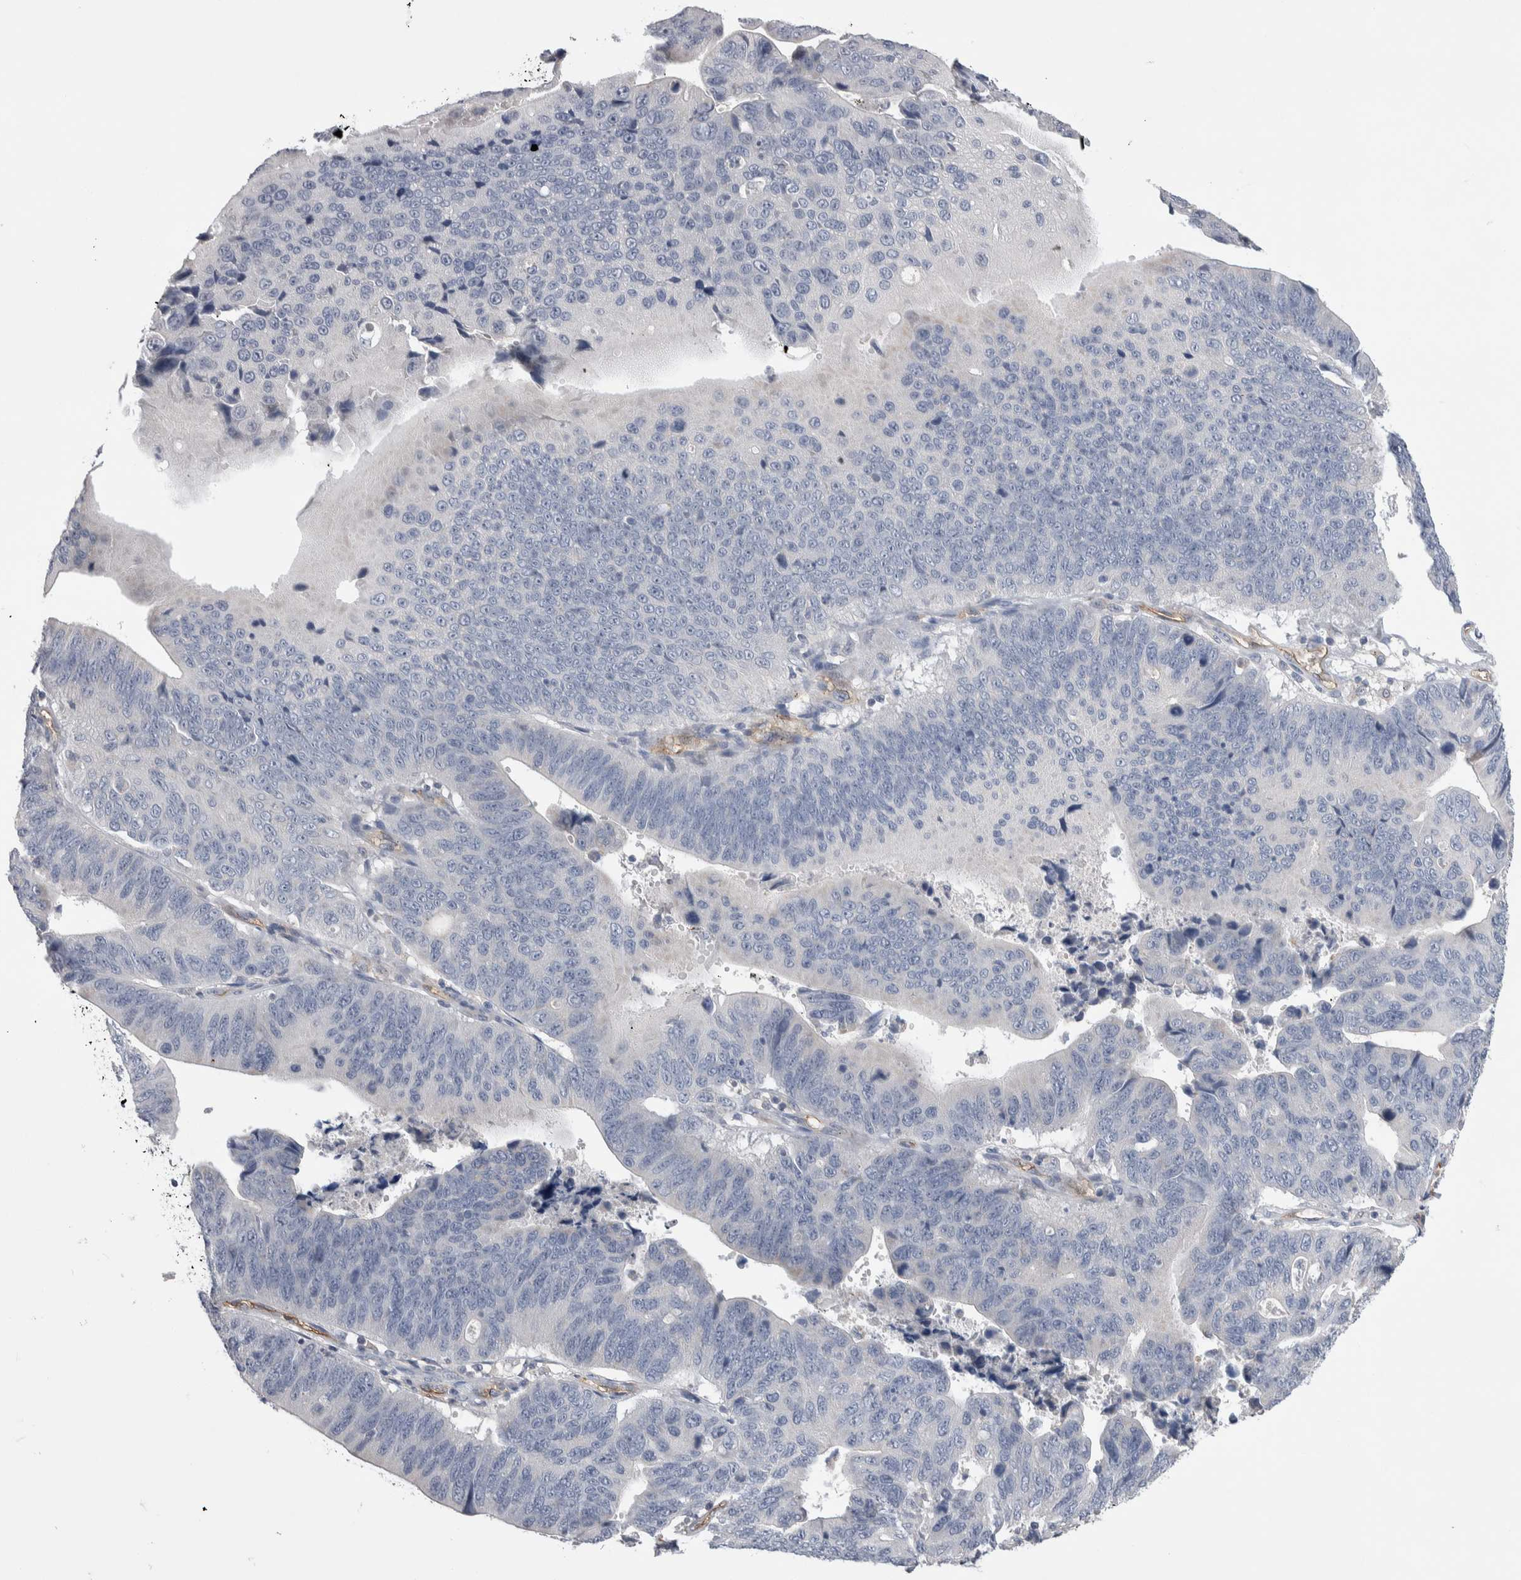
{"staining": {"intensity": "negative", "quantity": "none", "location": "none"}, "tissue": "stomach cancer", "cell_type": "Tumor cells", "image_type": "cancer", "snomed": [{"axis": "morphology", "description": "Adenocarcinoma, NOS"}, {"axis": "topography", "description": "Stomach"}], "caption": "Immunohistochemistry (IHC) micrograph of neoplastic tissue: human stomach cancer stained with DAB (3,3'-diaminobenzidine) reveals no significant protein expression in tumor cells.", "gene": "CEP131", "patient": {"sex": "male", "age": 59}}